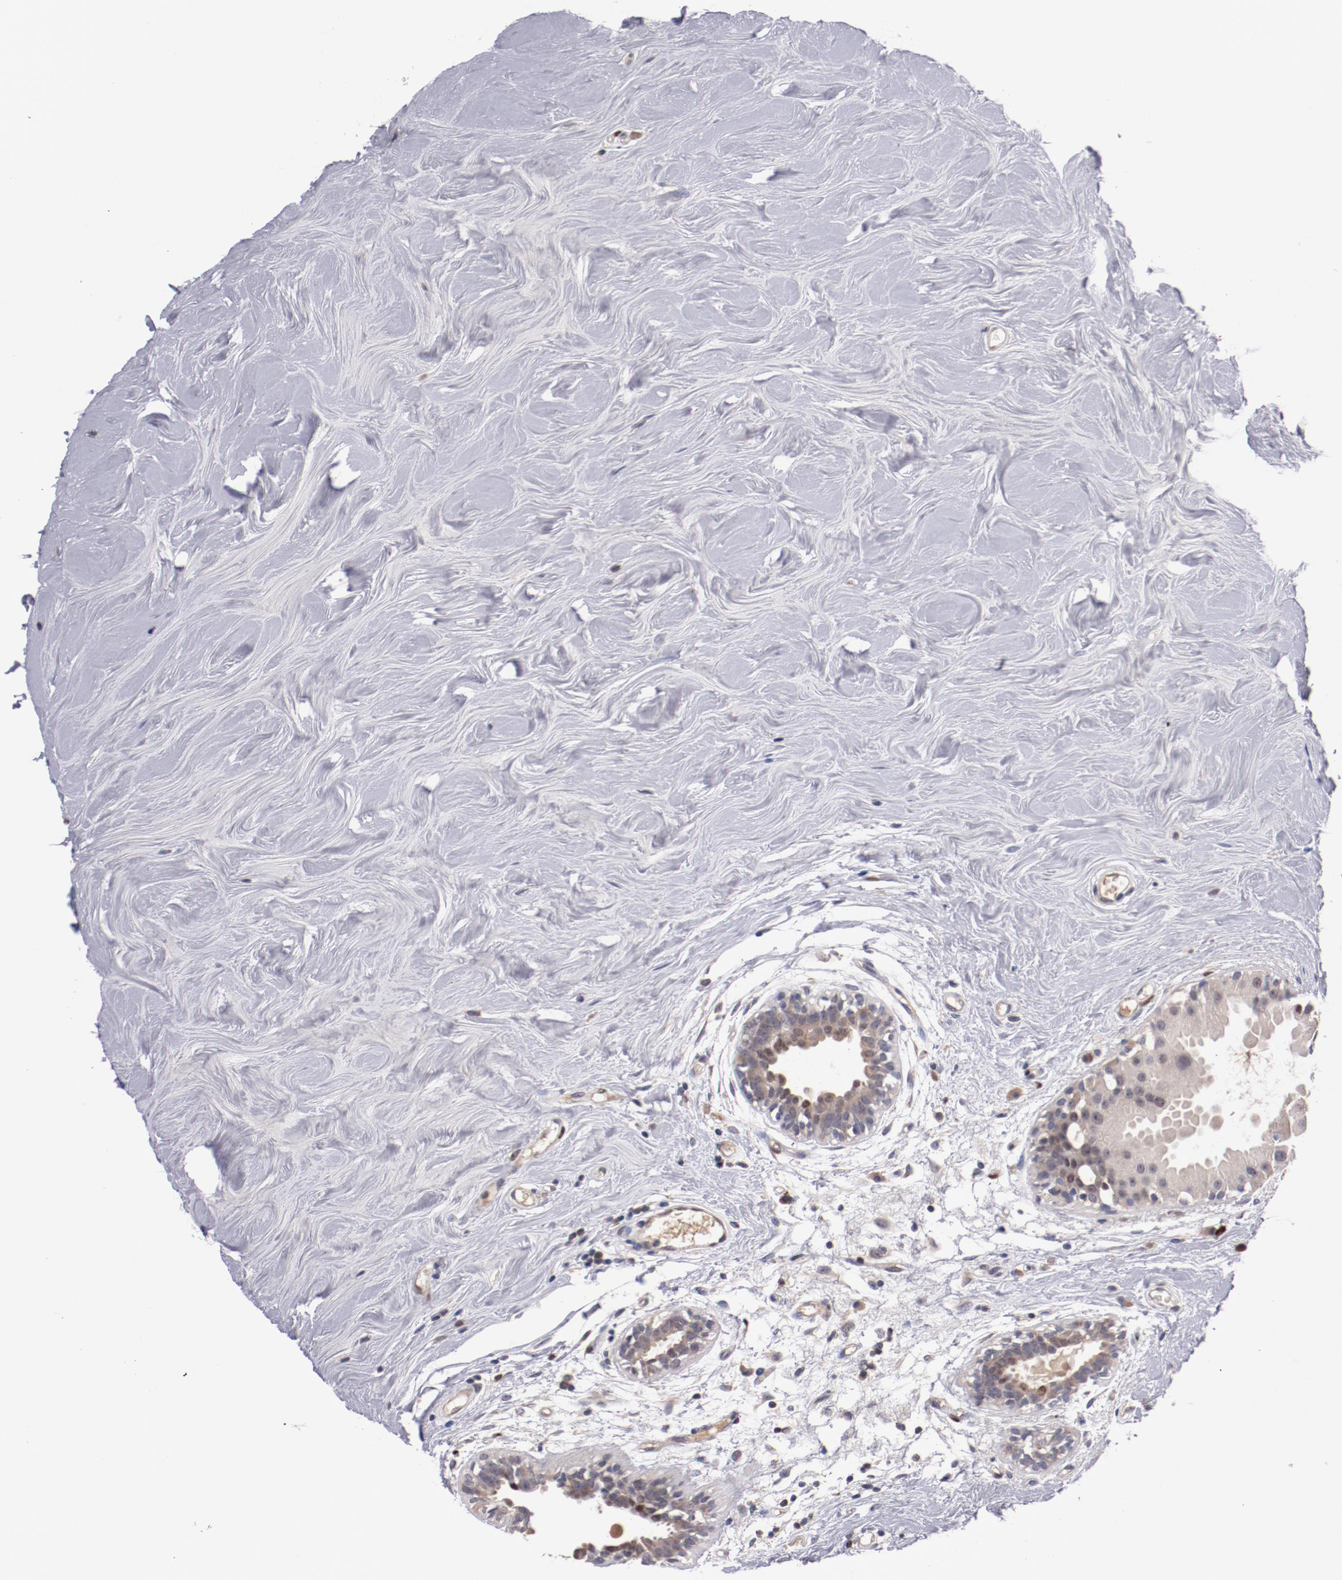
{"staining": {"intensity": "weak", "quantity": ">75%", "location": "cytoplasmic/membranous"}, "tissue": "breast cancer", "cell_type": "Tumor cells", "image_type": "cancer", "snomed": [{"axis": "morphology", "description": "Duct carcinoma"}, {"axis": "topography", "description": "Breast"}], "caption": "Protein analysis of intraductal carcinoma (breast) tissue demonstrates weak cytoplasmic/membranous positivity in approximately >75% of tumor cells.", "gene": "FAM81A", "patient": {"sex": "female", "age": 40}}